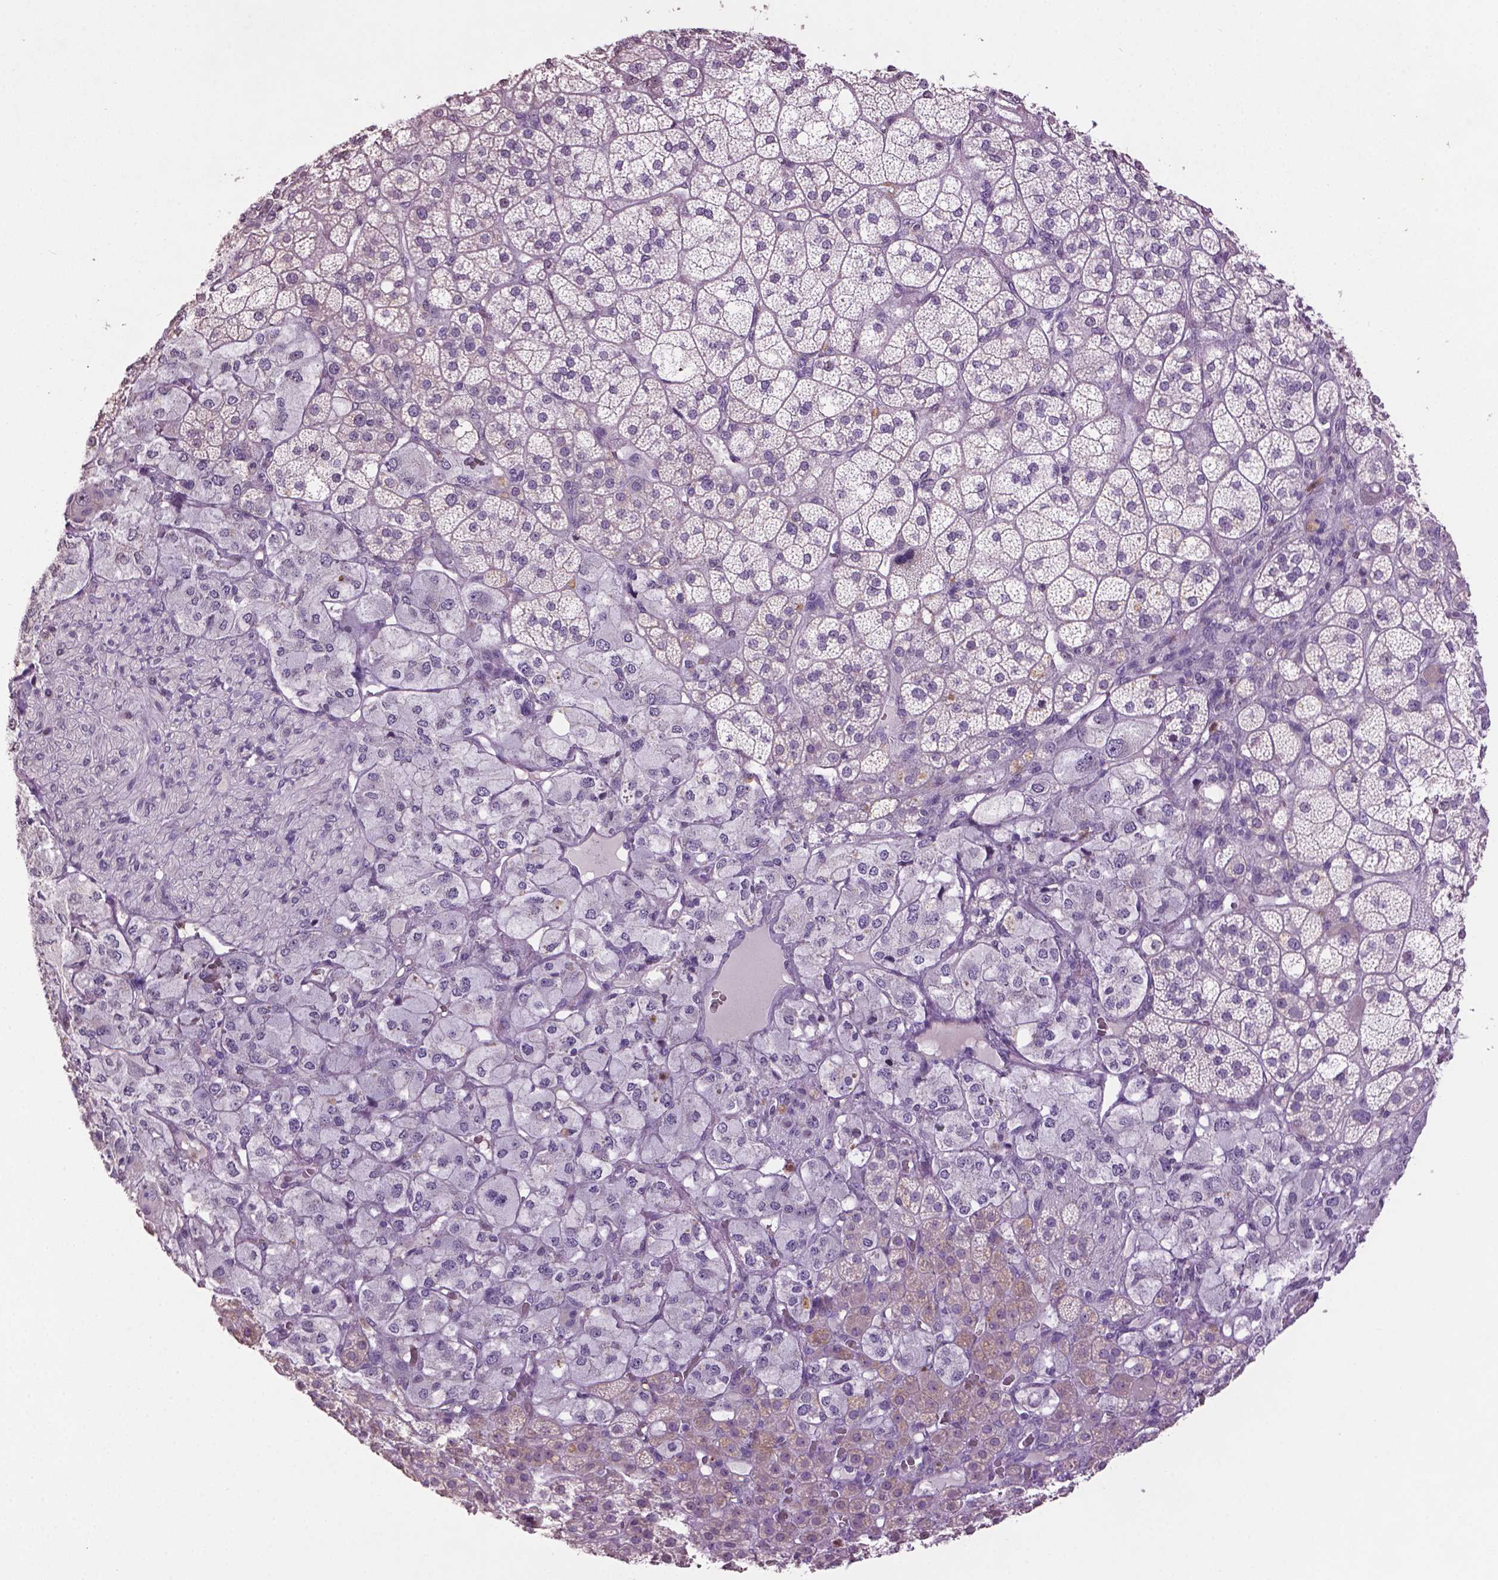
{"staining": {"intensity": "negative", "quantity": "none", "location": "none"}, "tissue": "adrenal gland", "cell_type": "Glandular cells", "image_type": "normal", "snomed": [{"axis": "morphology", "description": "Normal tissue, NOS"}, {"axis": "topography", "description": "Adrenal gland"}], "caption": "High power microscopy histopathology image of an immunohistochemistry (IHC) histopathology image of unremarkable adrenal gland, revealing no significant expression in glandular cells.", "gene": "NTNG2", "patient": {"sex": "female", "age": 60}}